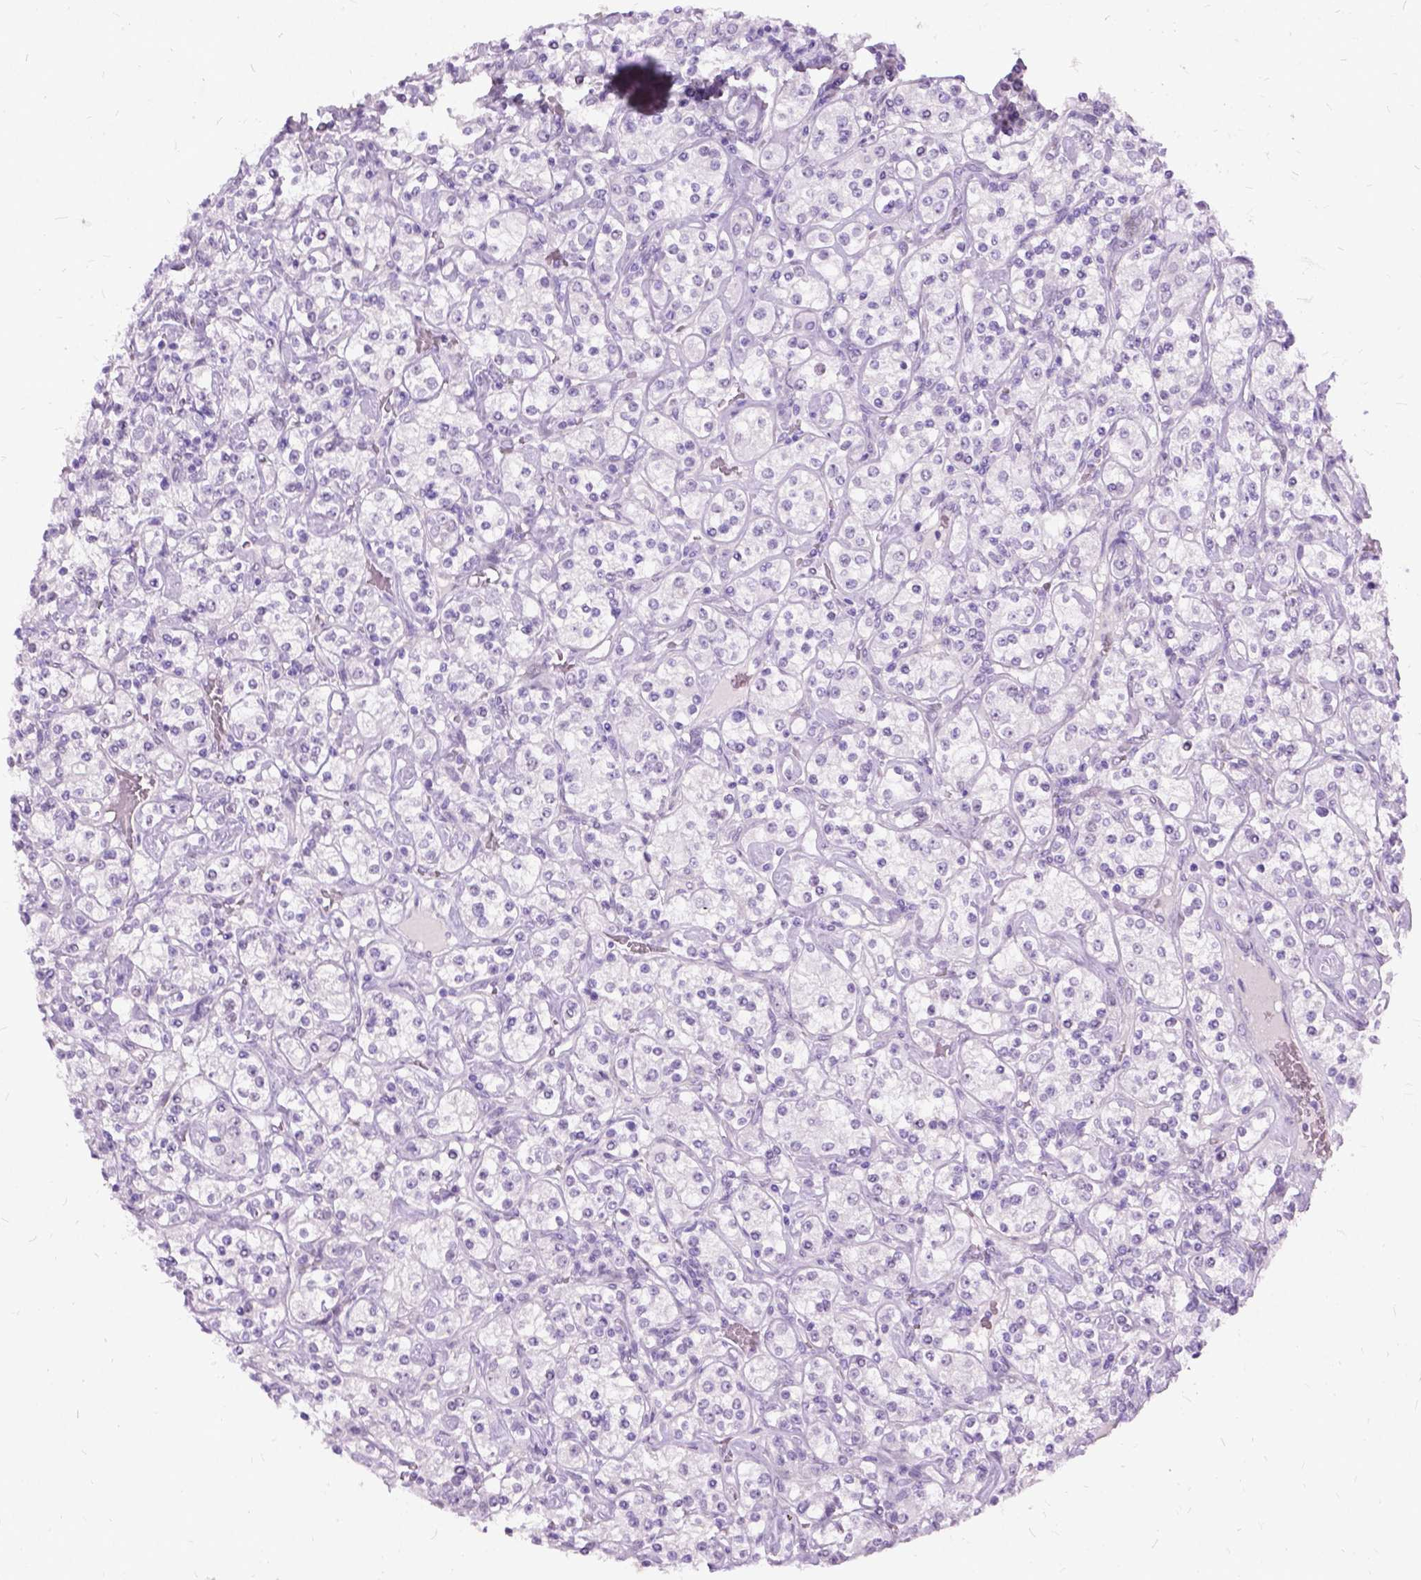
{"staining": {"intensity": "negative", "quantity": "none", "location": "none"}, "tissue": "renal cancer", "cell_type": "Tumor cells", "image_type": "cancer", "snomed": [{"axis": "morphology", "description": "Adenocarcinoma, NOS"}, {"axis": "topography", "description": "Kidney"}], "caption": "DAB immunohistochemical staining of renal cancer (adenocarcinoma) displays no significant expression in tumor cells.", "gene": "PROB1", "patient": {"sex": "male", "age": 77}}